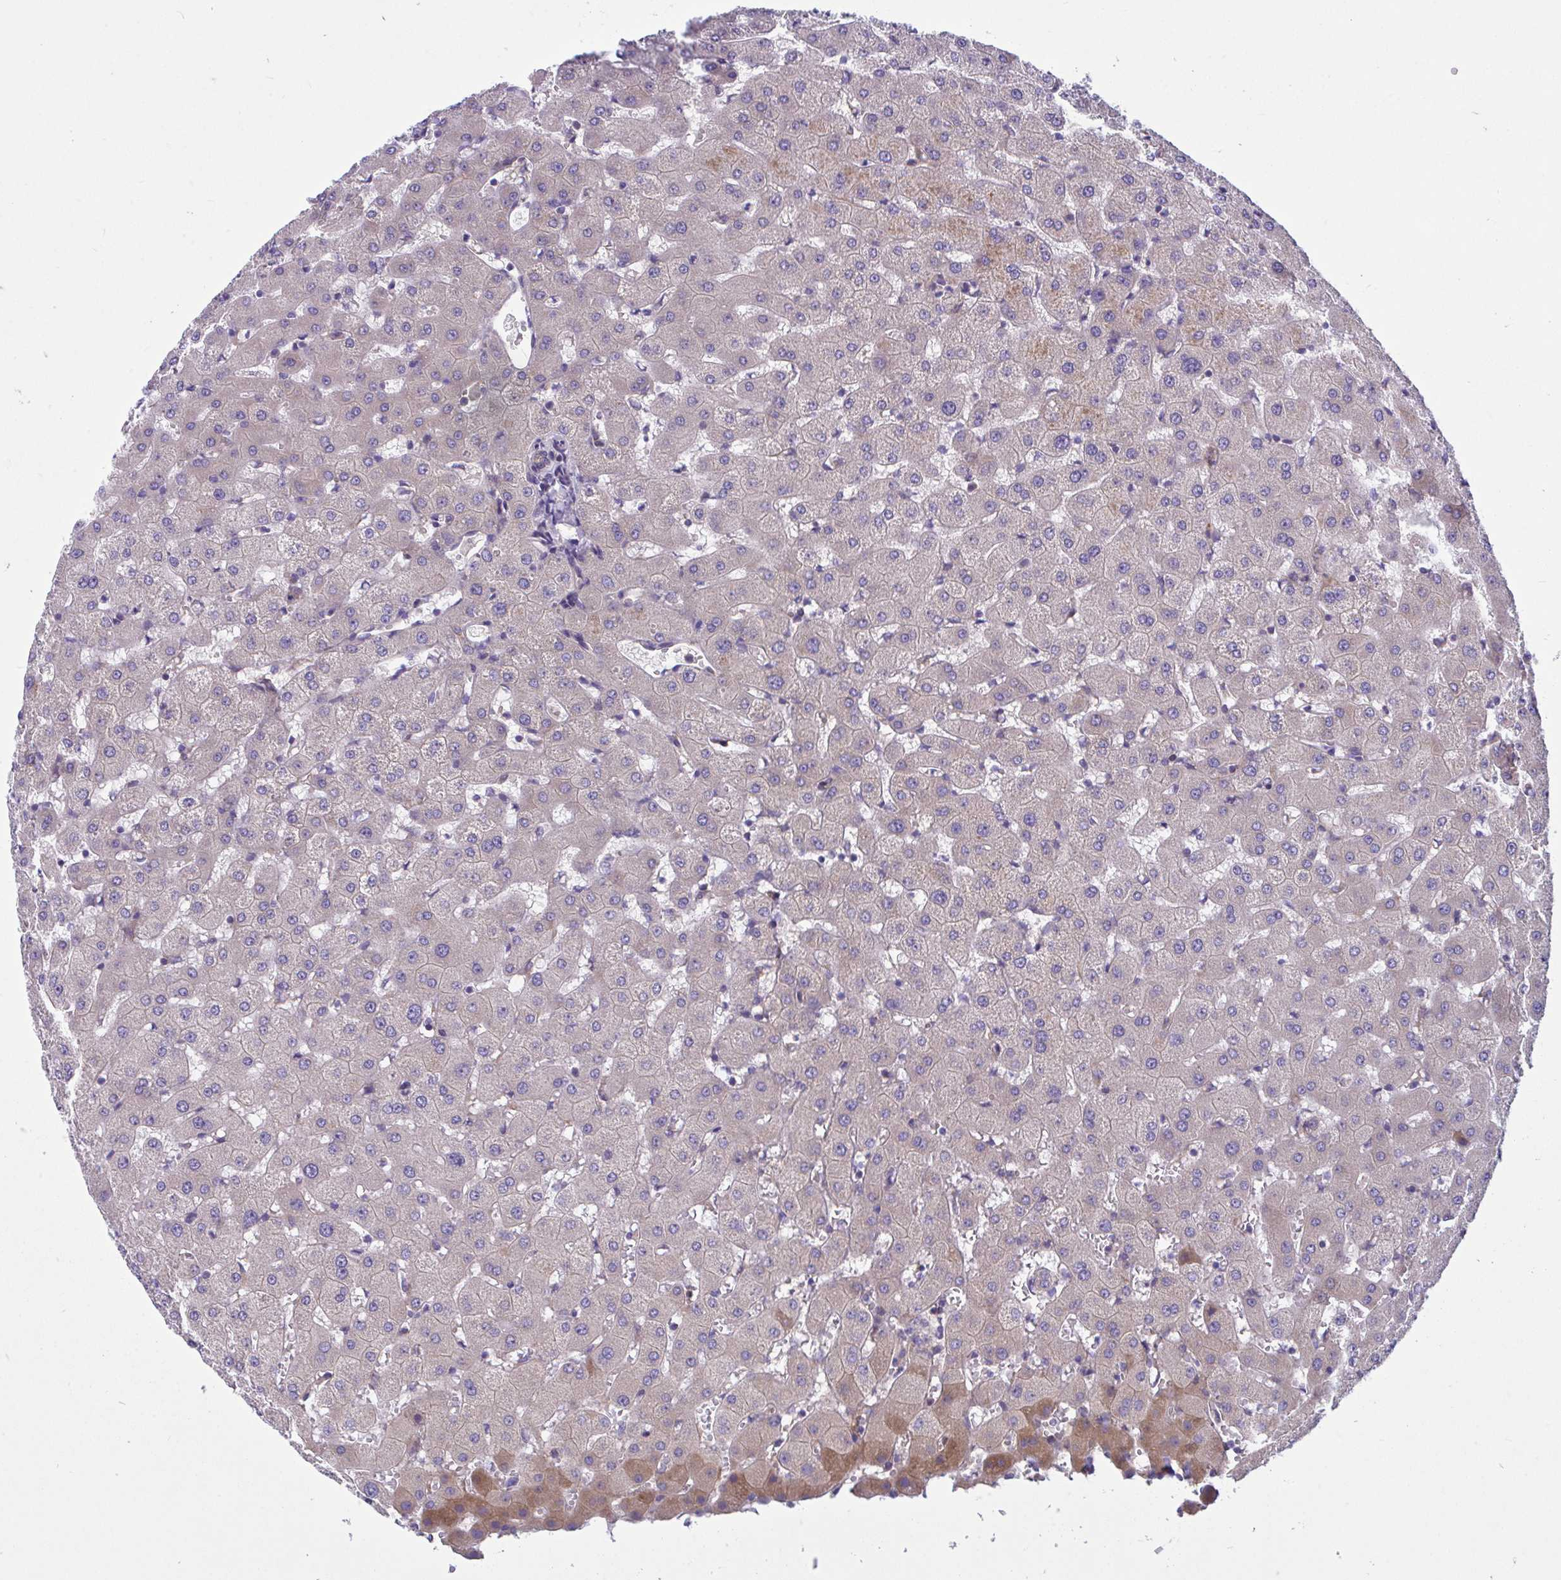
{"staining": {"intensity": "weak", "quantity": ">75%", "location": "cytoplasmic/membranous"}, "tissue": "liver", "cell_type": "Cholangiocytes", "image_type": "normal", "snomed": [{"axis": "morphology", "description": "Normal tissue, NOS"}, {"axis": "topography", "description": "Liver"}], "caption": "Approximately >75% of cholangiocytes in unremarkable human liver show weak cytoplasmic/membranous protein staining as visualized by brown immunohistochemical staining.", "gene": "WBP1", "patient": {"sex": "female", "age": 63}}